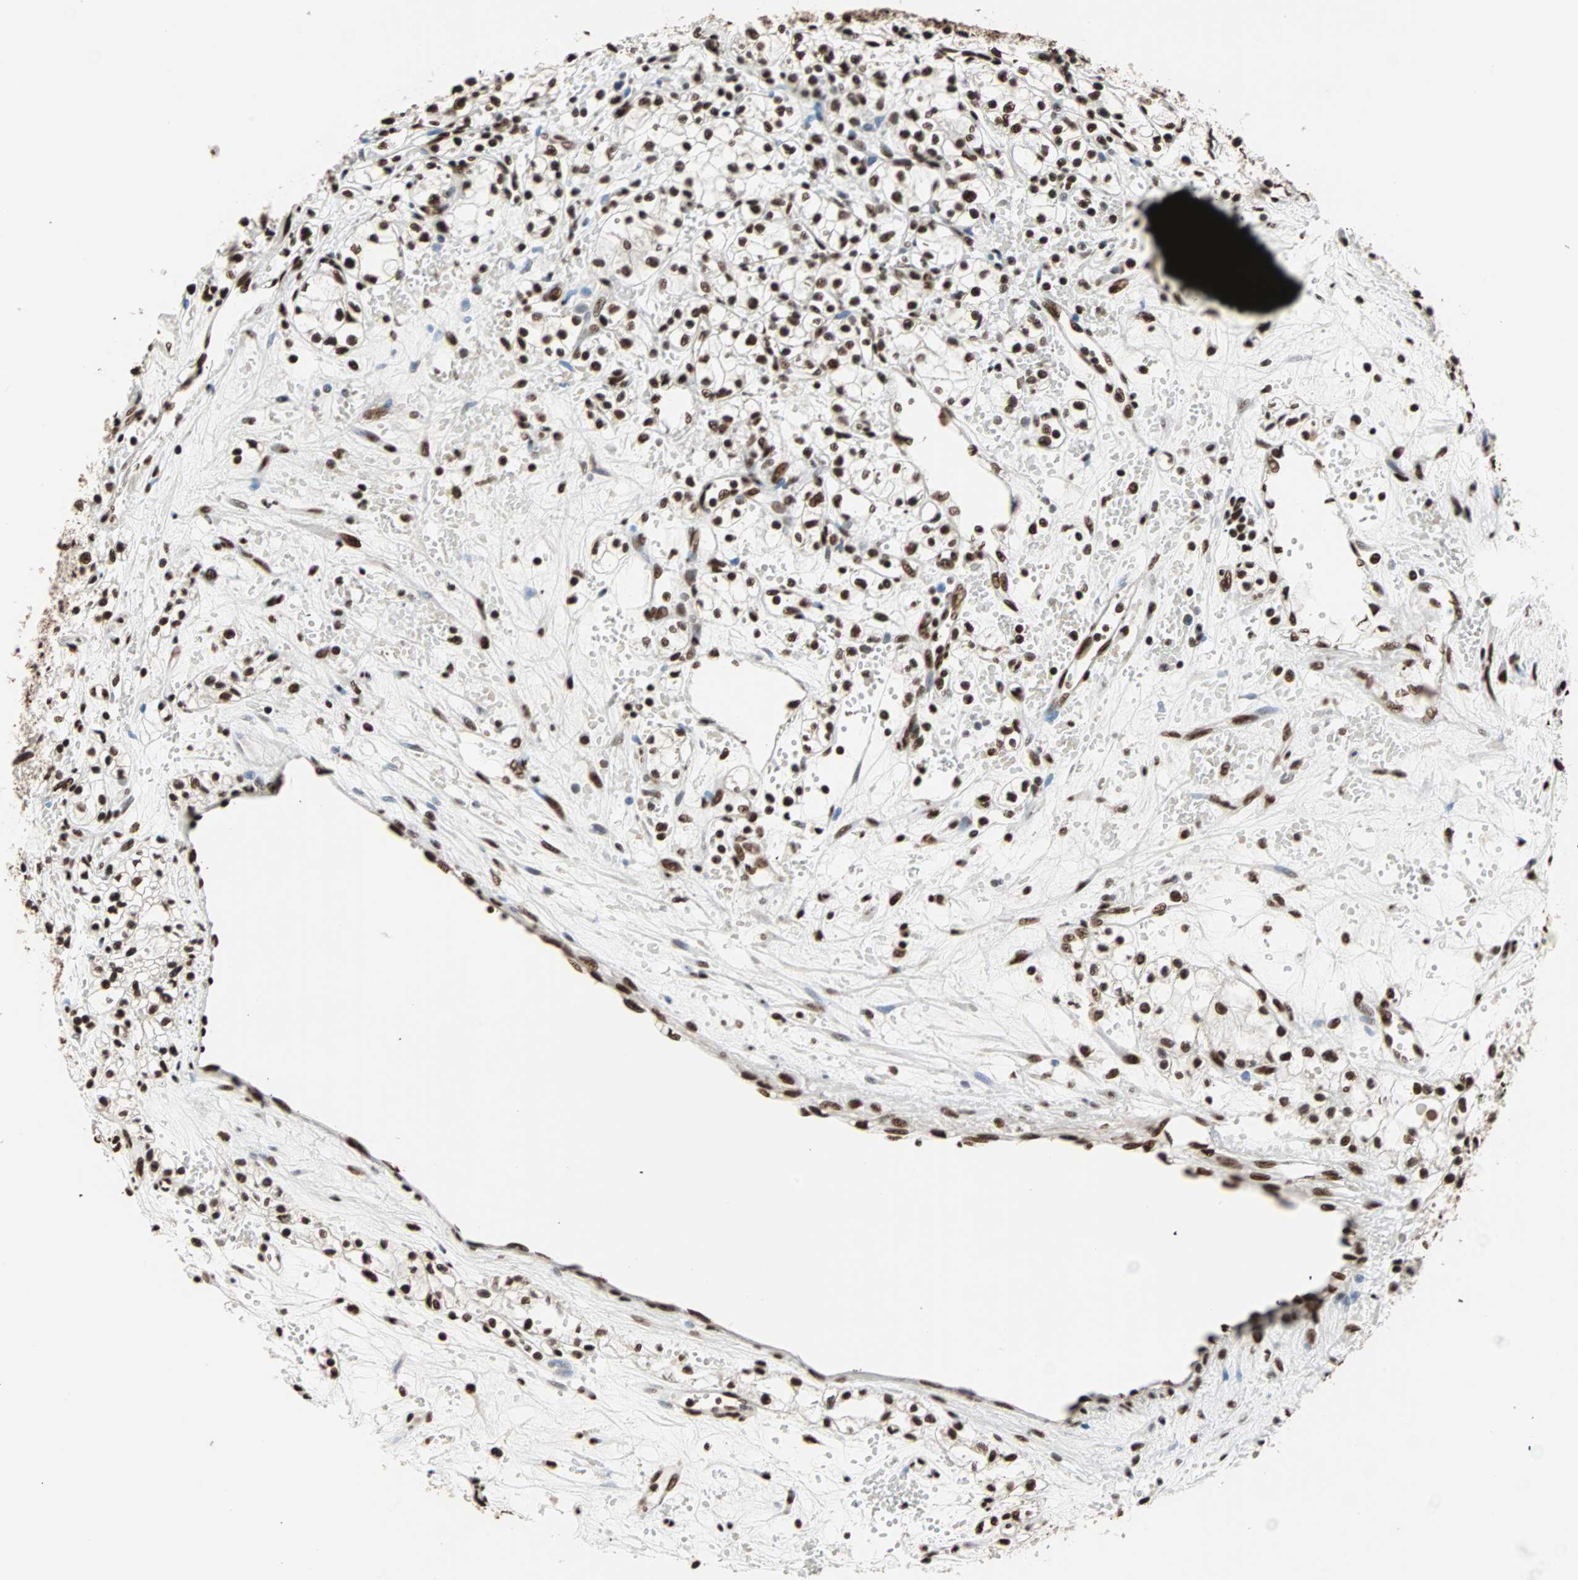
{"staining": {"intensity": "strong", "quantity": ">75%", "location": "nuclear"}, "tissue": "renal cancer", "cell_type": "Tumor cells", "image_type": "cancer", "snomed": [{"axis": "morphology", "description": "Normal tissue, NOS"}, {"axis": "morphology", "description": "Adenocarcinoma, NOS"}, {"axis": "topography", "description": "Kidney"}], "caption": "Renal cancer (adenocarcinoma) tissue reveals strong nuclear staining in about >75% of tumor cells, visualized by immunohistochemistry. The staining was performed using DAB, with brown indicating positive protein expression. Nuclei are stained blue with hematoxylin.", "gene": "ILF2", "patient": {"sex": "male", "age": 59}}